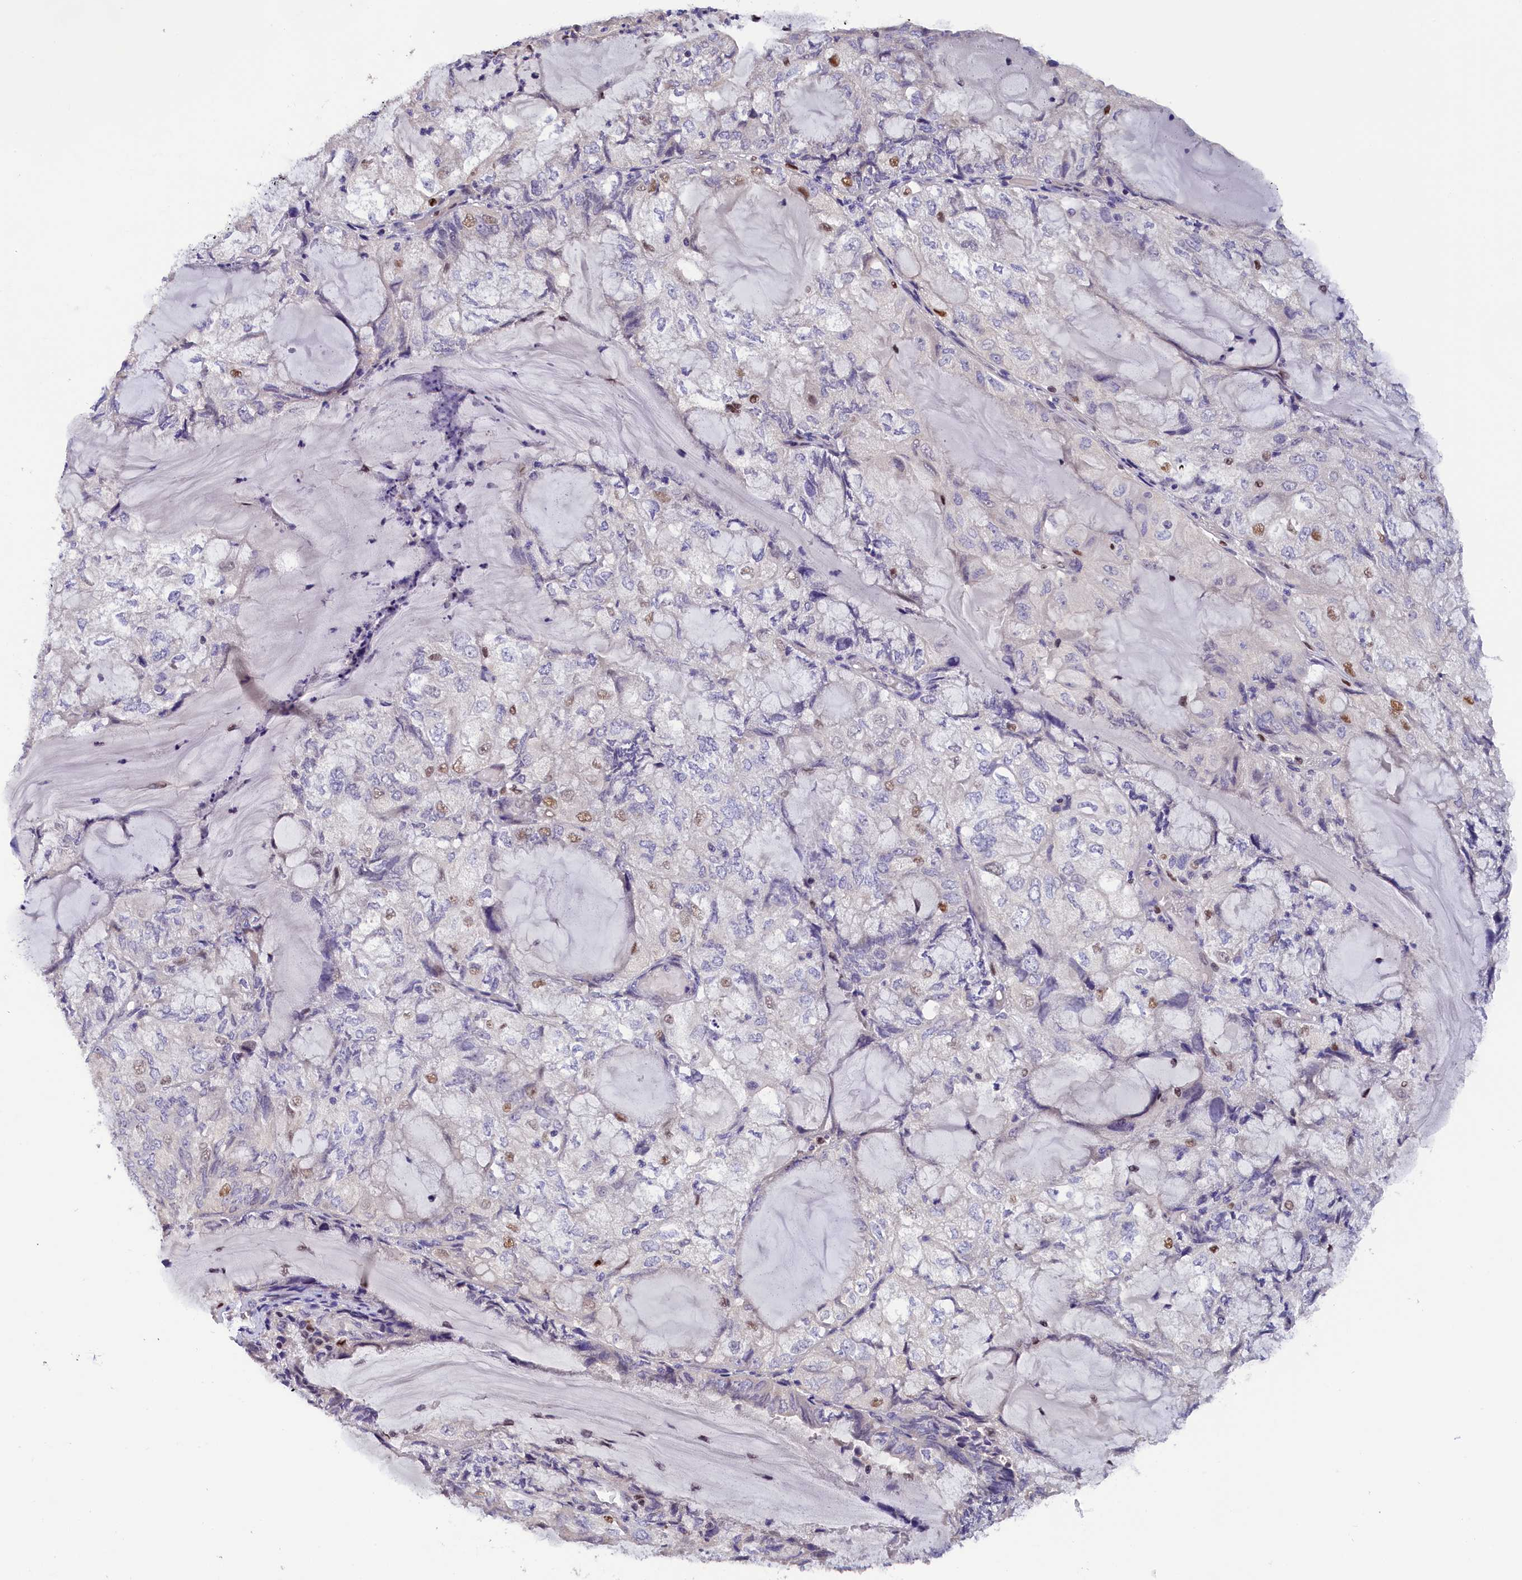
{"staining": {"intensity": "weak", "quantity": "<25%", "location": "nuclear"}, "tissue": "endometrial cancer", "cell_type": "Tumor cells", "image_type": "cancer", "snomed": [{"axis": "morphology", "description": "Adenocarcinoma, NOS"}, {"axis": "topography", "description": "Endometrium"}], "caption": "A high-resolution image shows immunohistochemistry staining of endometrial cancer (adenocarcinoma), which reveals no significant expression in tumor cells.", "gene": "BTBD9", "patient": {"sex": "female", "age": 81}}